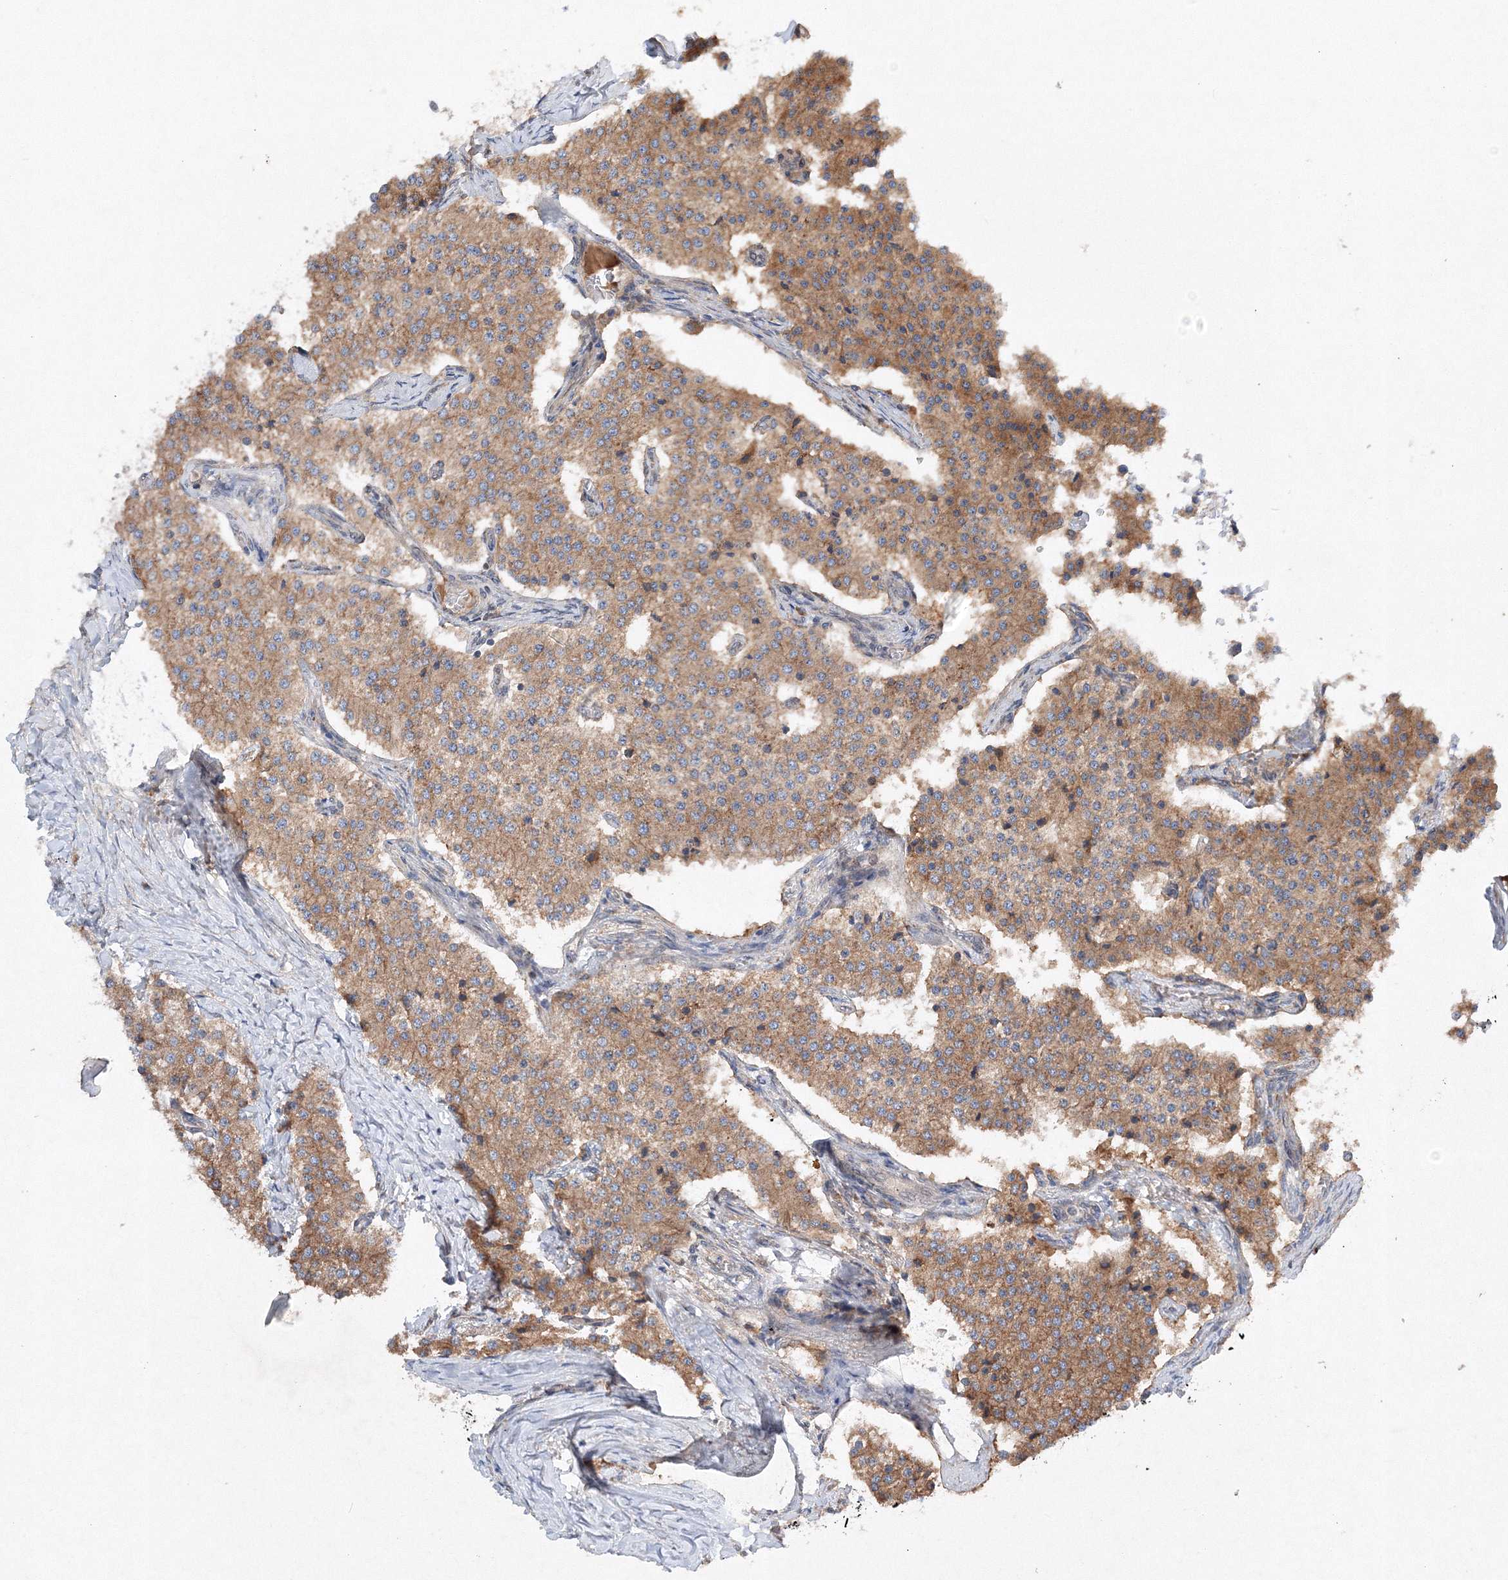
{"staining": {"intensity": "moderate", "quantity": ">75%", "location": "cytoplasmic/membranous"}, "tissue": "carcinoid", "cell_type": "Tumor cells", "image_type": "cancer", "snomed": [{"axis": "morphology", "description": "Carcinoid, malignant, NOS"}, {"axis": "topography", "description": "Colon"}], "caption": "Tumor cells show moderate cytoplasmic/membranous positivity in approximately >75% of cells in carcinoid.", "gene": "SLC36A1", "patient": {"sex": "female", "age": 52}}